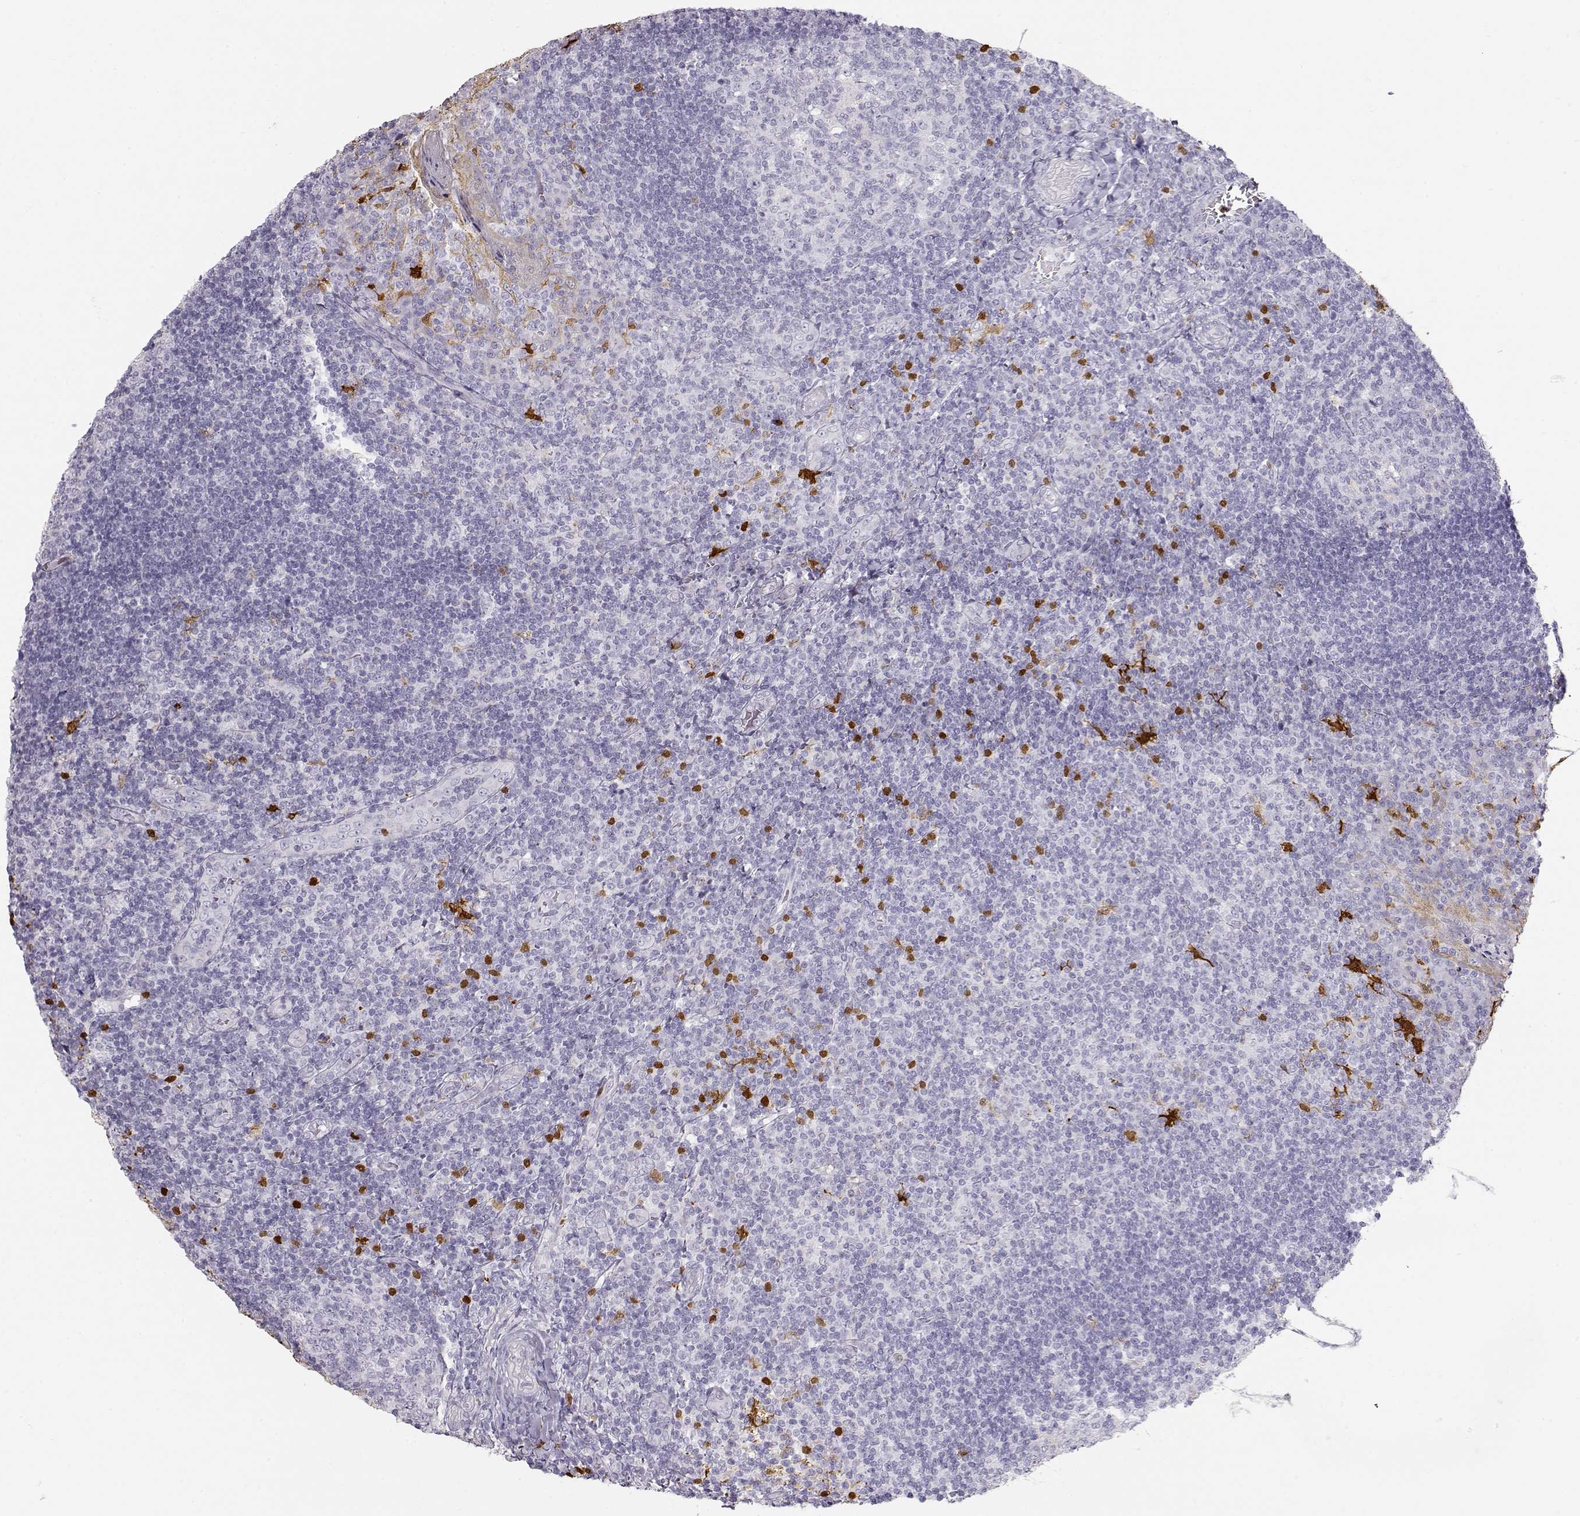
{"staining": {"intensity": "negative", "quantity": "none", "location": "none"}, "tissue": "tonsil", "cell_type": "Germinal center cells", "image_type": "normal", "snomed": [{"axis": "morphology", "description": "Normal tissue, NOS"}, {"axis": "topography", "description": "Tonsil"}], "caption": "DAB immunohistochemical staining of unremarkable human tonsil exhibits no significant expression in germinal center cells. Nuclei are stained in blue.", "gene": "S100B", "patient": {"sex": "male", "age": 17}}